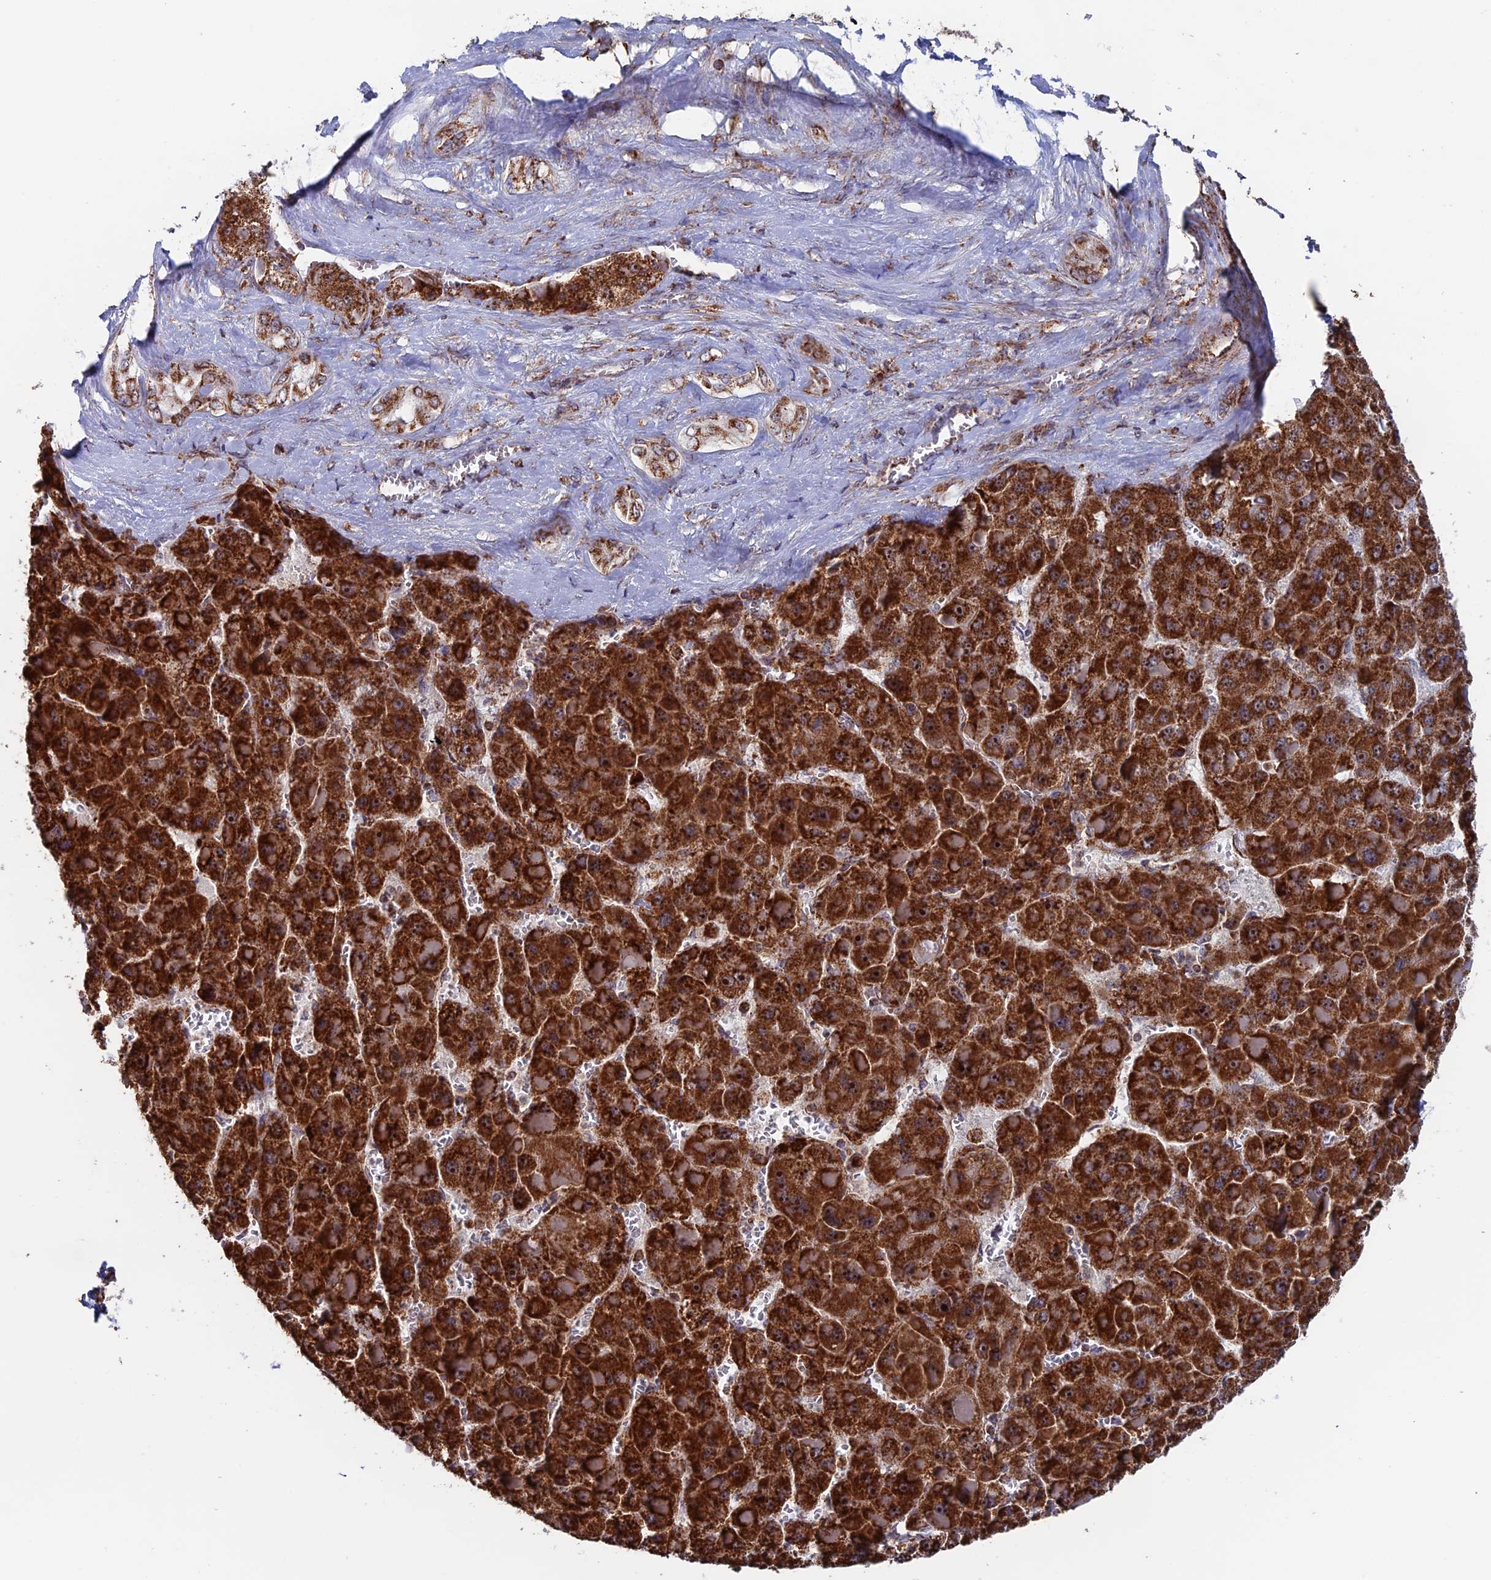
{"staining": {"intensity": "strong", "quantity": ">75%", "location": "cytoplasmic/membranous,nuclear"}, "tissue": "liver cancer", "cell_type": "Tumor cells", "image_type": "cancer", "snomed": [{"axis": "morphology", "description": "Carcinoma, Hepatocellular, NOS"}, {"axis": "topography", "description": "Liver"}], "caption": "Immunohistochemical staining of human hepatocellular carcinoma (liver) shows high levels of strong cytoplasmic/membranous and nuclear positivity in about >75% of tumor cells. The staining was performed using DAB to visualize the protein expression in brown, while the nuclei were stained in blue with hematoxylin (Magnification: 20x).", "gene": "DTYMK", "patient": {"sex": "female", "age": 73}}